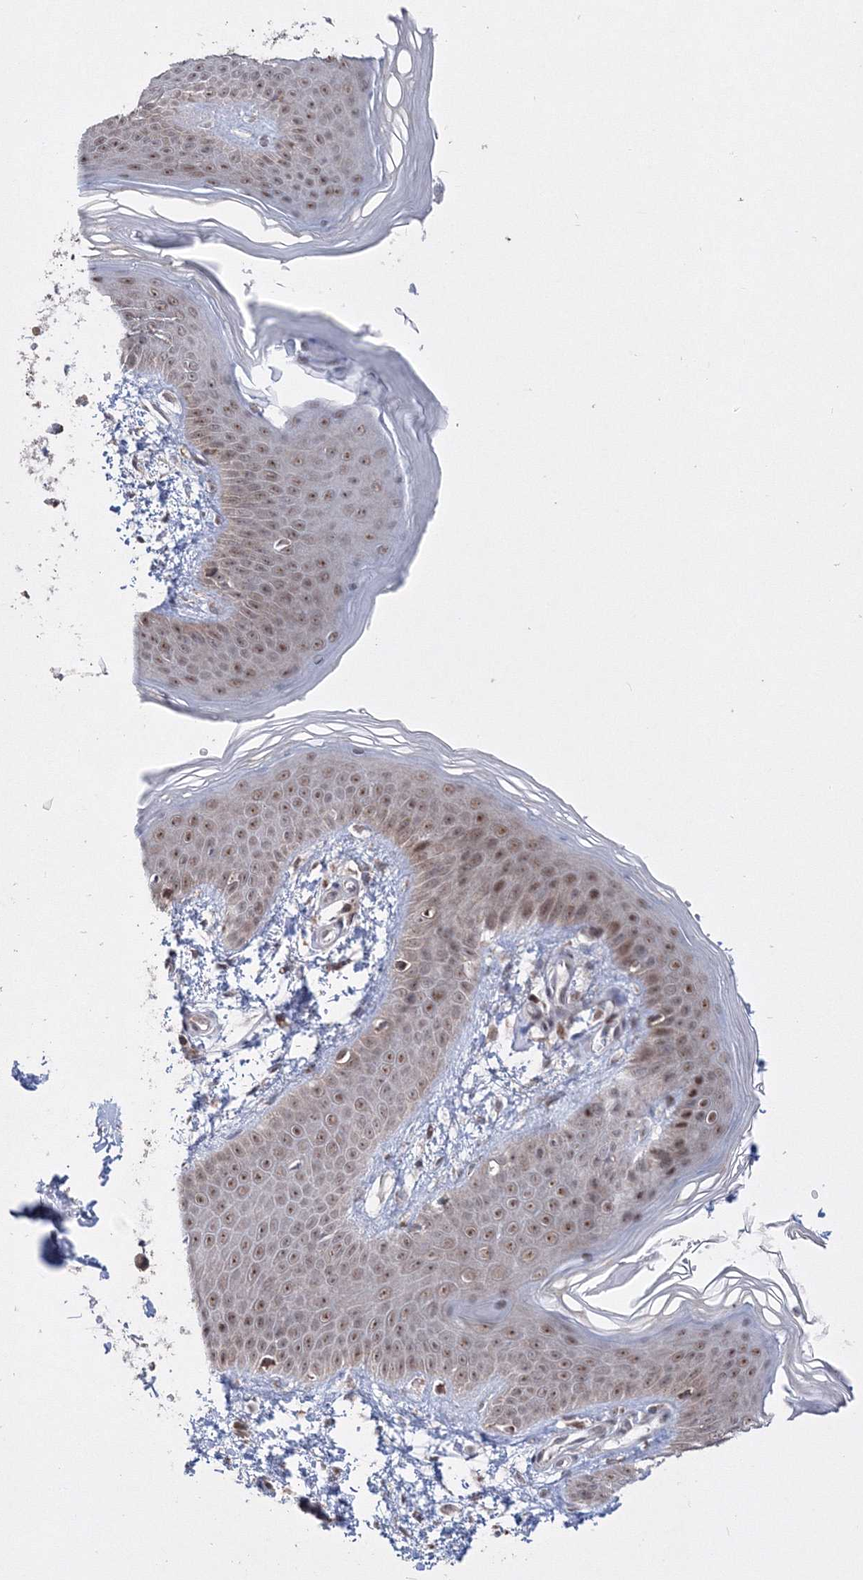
{"staining": {"intensity": "weak", "quantity": ">75%", "location": "nuclear"}, "tissue": "skin", "cell_type": "Fibroblasts", "image_type": "normal", "snomed": [{"axis": "morphology", "description": "Normal tissue, NOS"}, {"axis": "topography", "description": "Skin"}], "caption": "Weak nuclear expression for a protein is identified in approximately >75% of fibroblasts of normal skin using immunohistochemistry.", "gene": "GRSF1", "patient": {"sex": "male", "age": 37}}